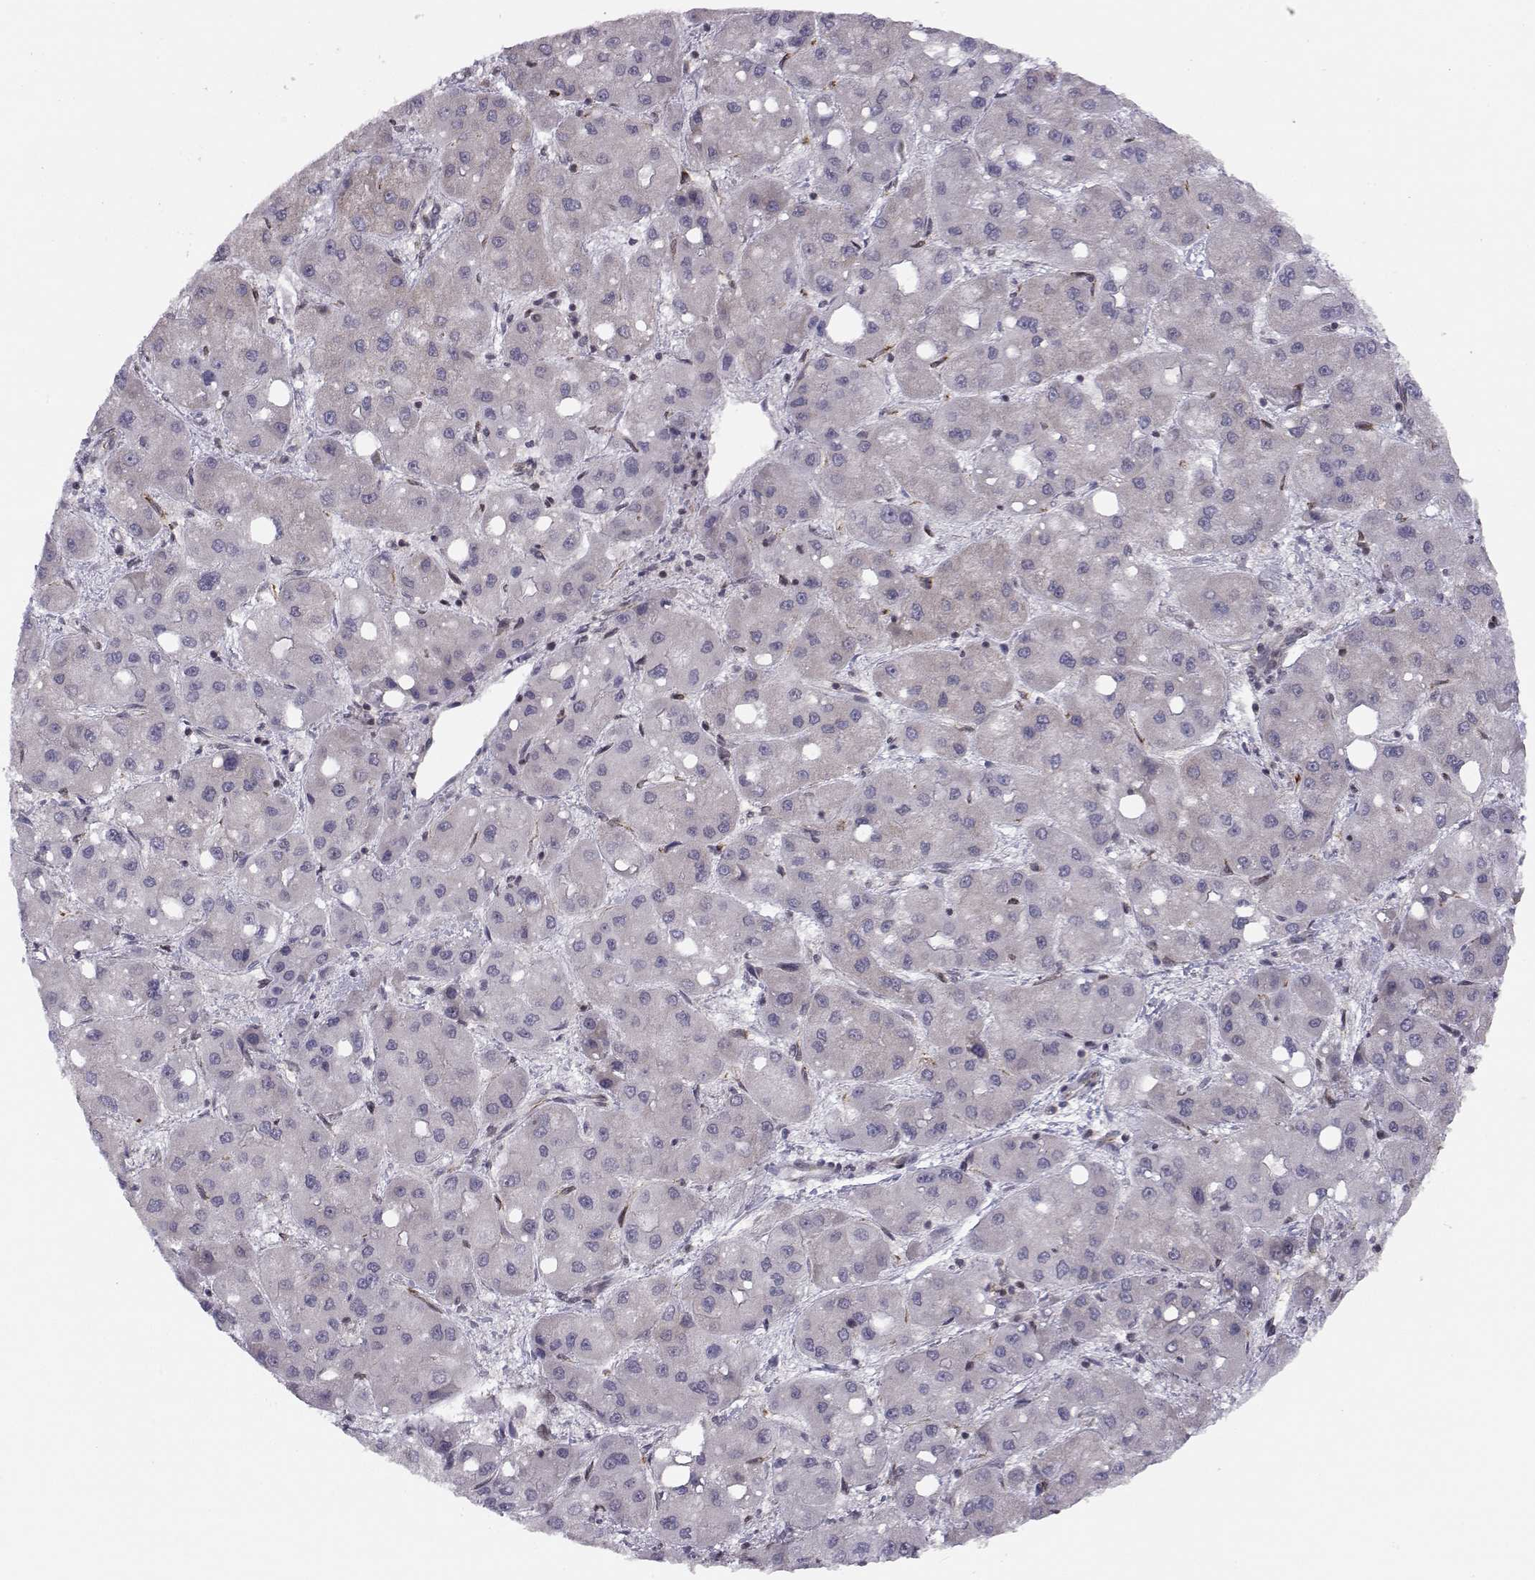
{"staining": {"intensity": "negative", "quantity": "none", "location": "none"}, "tissue": "liver cancer", "cell_type": "Tumor cells", "image_type": "cancer", "snomed": [{"axis": "morphology", "description": "Carcinoma, Hepatocellular, NOS"}, {"axis": "topography", "description": "Liver"}], "caption": "Immunohistochemical staining of hepatocellular carcinoma (liver) displays no significant positivity in tumor cells. The staining is performed using DAB (3,3'-diaminobenzidine) brown chromogen with nuclei counter-stained in using hematoxylin.", "gene": "KIF13B", "patient": {"sex": "male", "age": 73}}